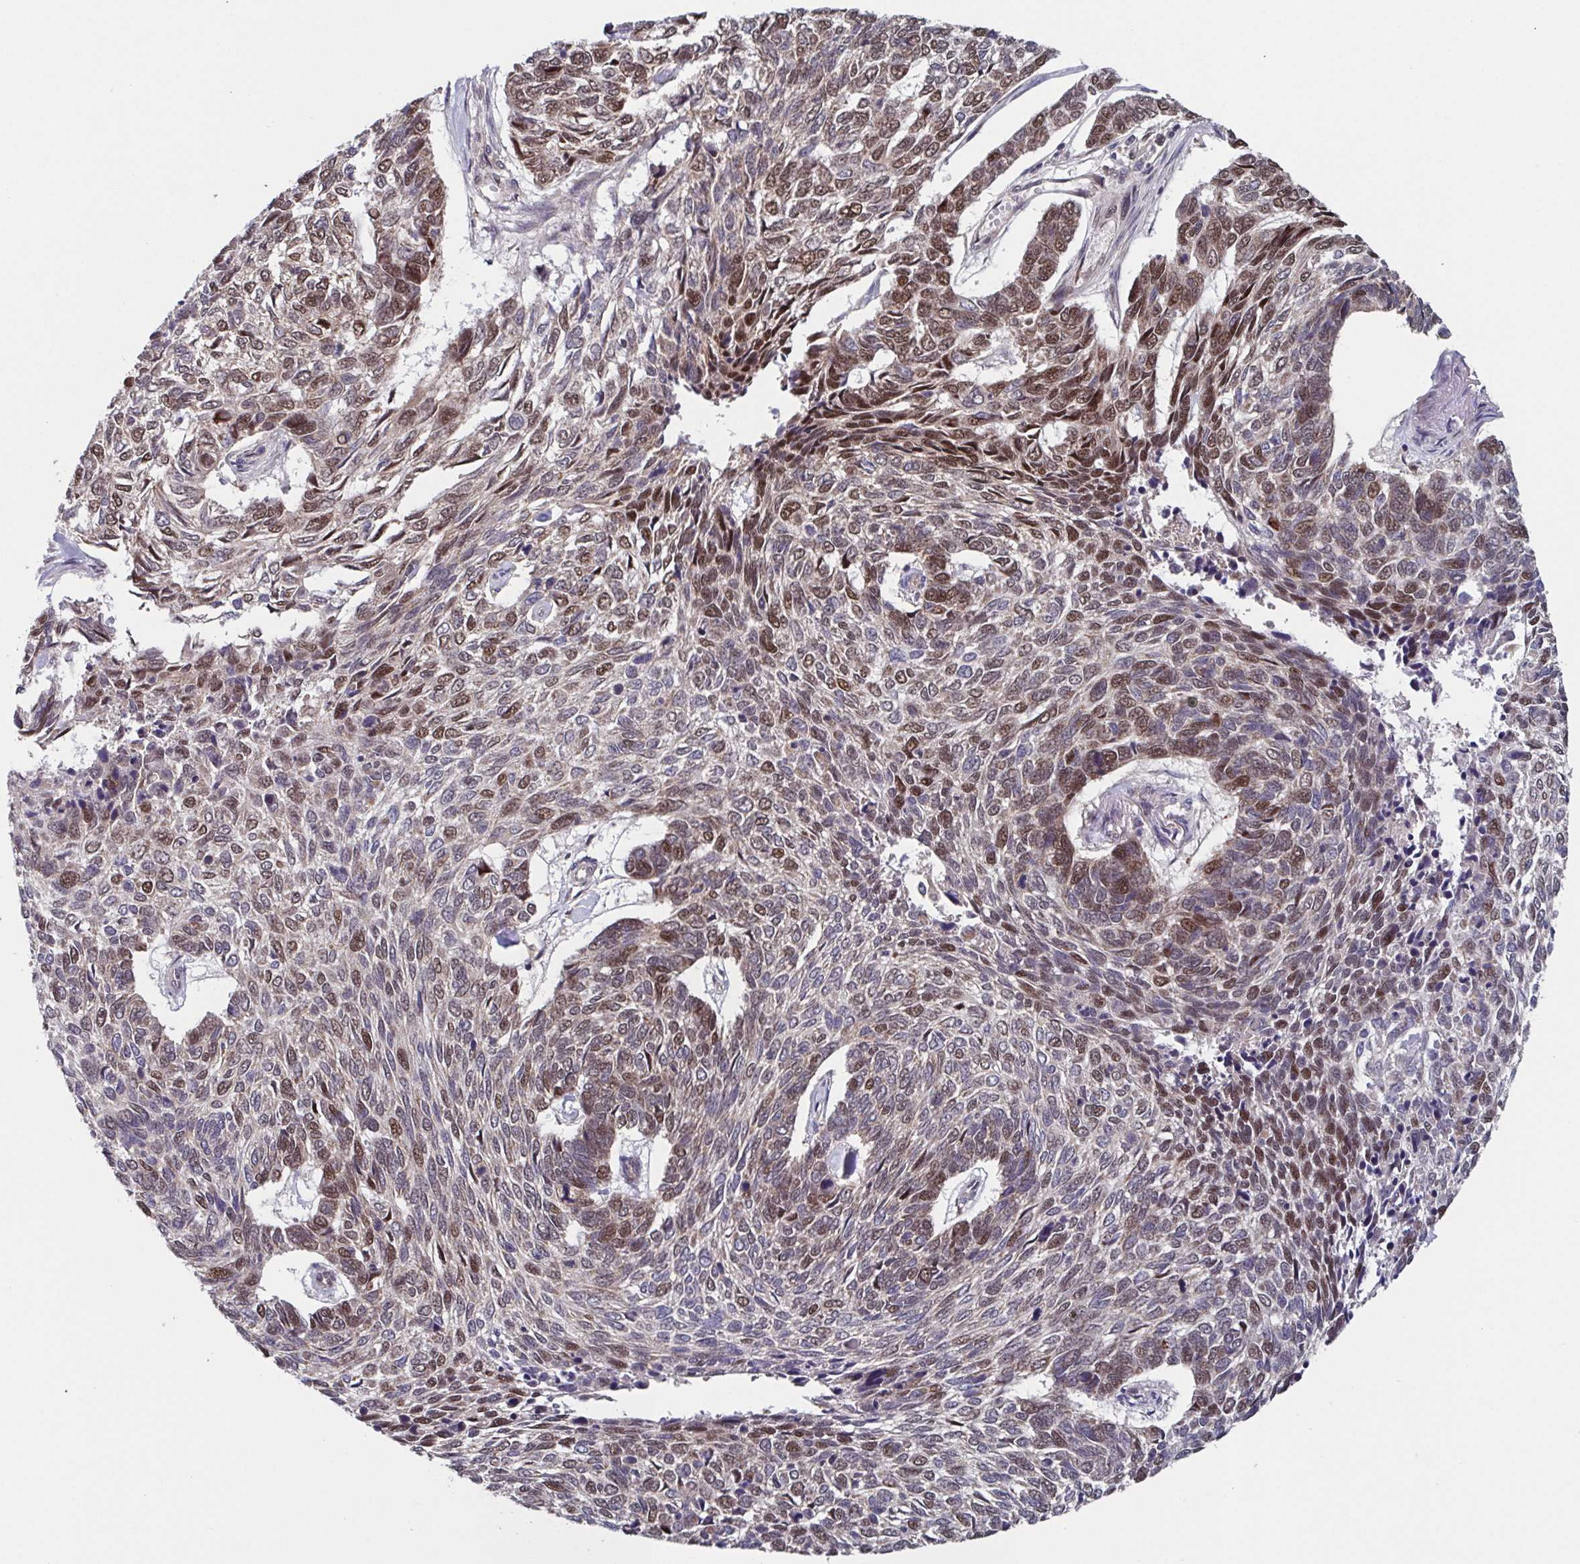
{"staining": {"intensity": "moderate", "quantity": "25%-75%", "location": "nuclear"}, "tissue": "skin cancer", "cell_type": "Tumor cells", "image_type": "cancer", "snomed": [{"axis": "morphology", "description": "Basal cell carcinoma"}, {"axis": "topography", "description": "Skin"}], "caption": "A high-resolution histopathology image shows immunohistochemistry (IHC) staining of skin cancer, which displays moderate nuclear positivity in about 25%-75% of tumor cells.", "gene": "TTC19", "patient": {"sex": "female", "age": 65}}